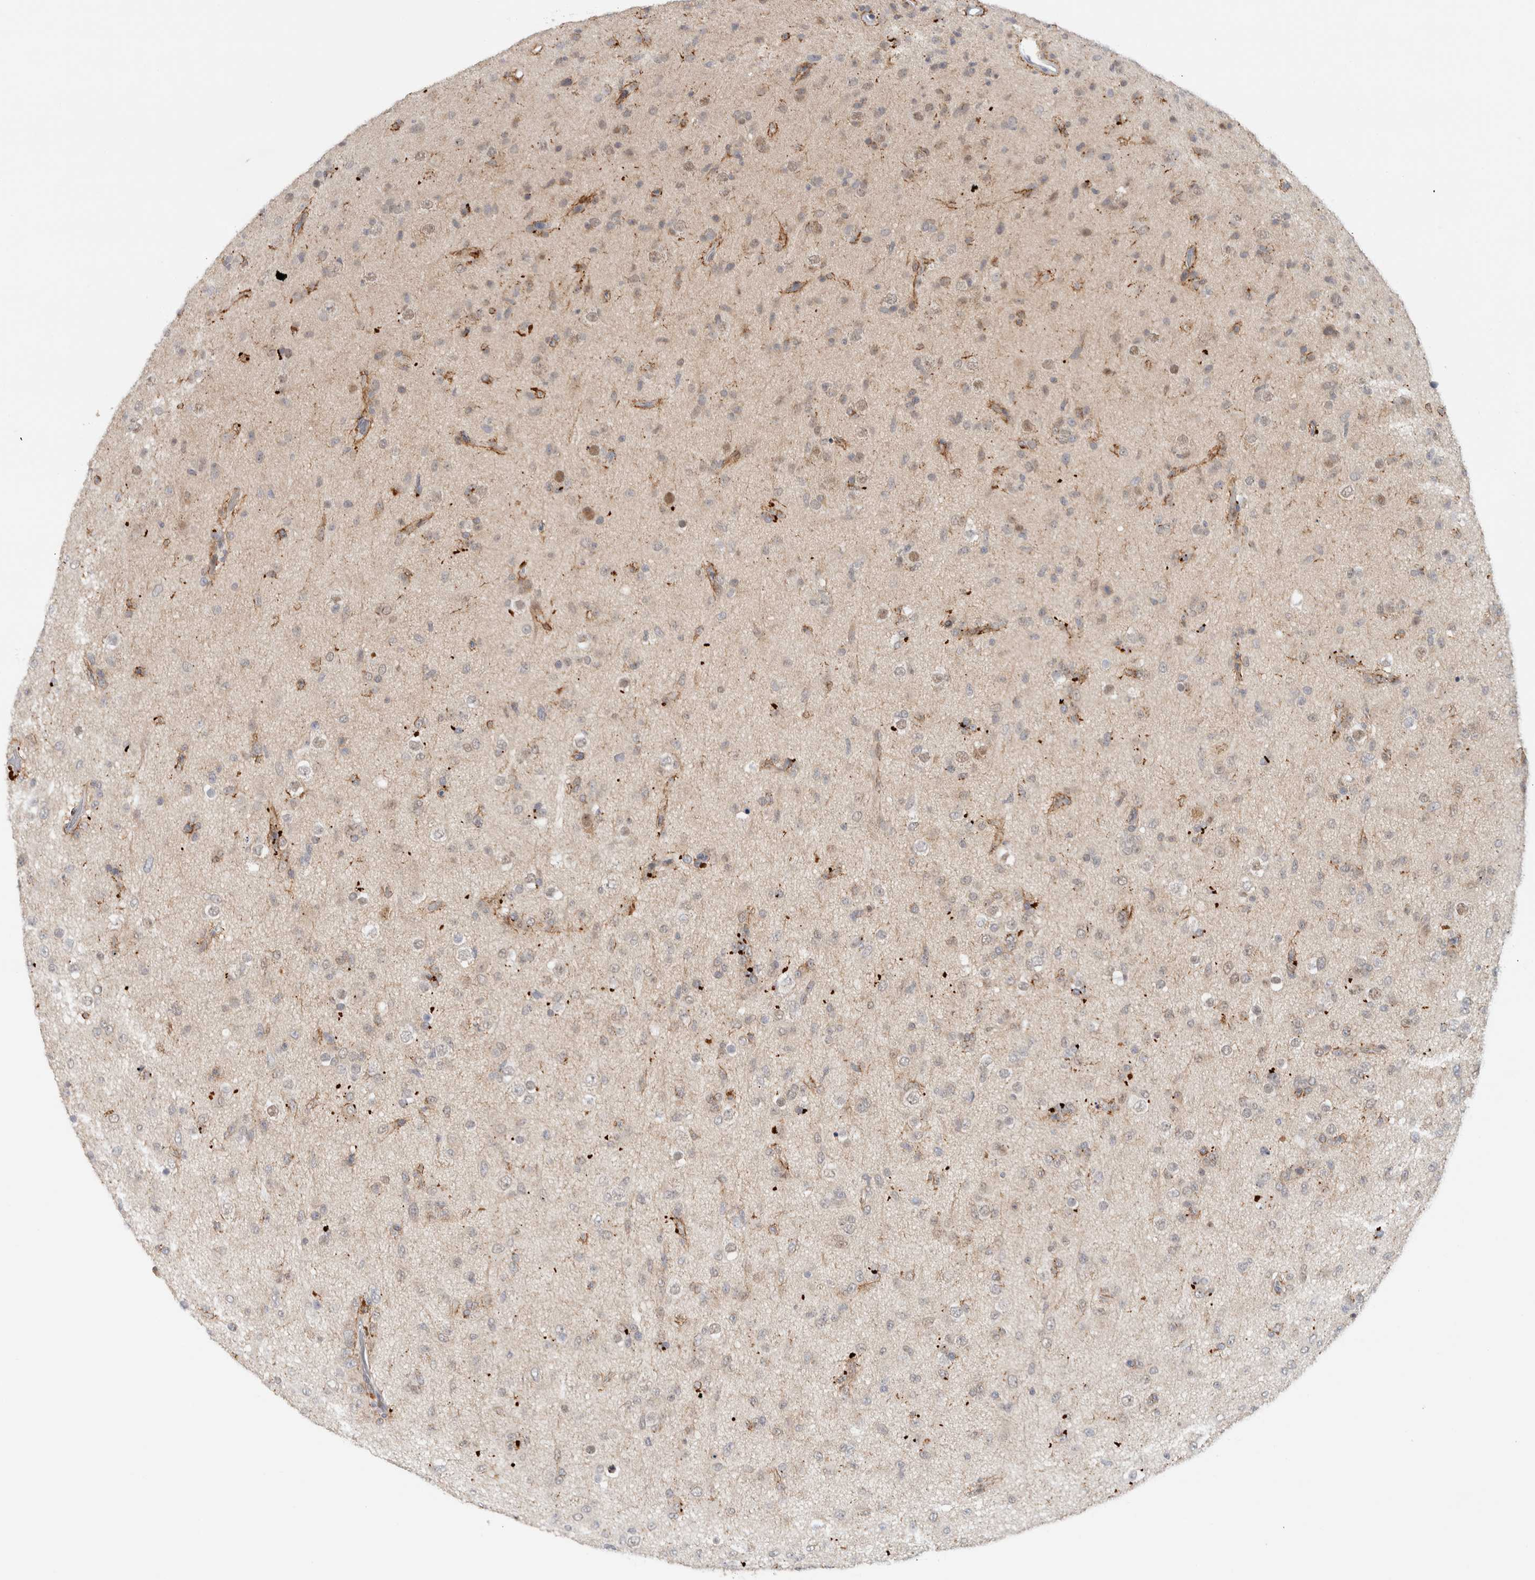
{"staining": {"intensity": "weak", "quantity": "<25%", "location": "cytoplasmic/membranous"}, "tissue": "glioma", "cell_type": "Tumor cells", "image_type": "cancer", "snomed": [{"axis": "morphology", "description": "Glioma, malignant, Low grade"}, {"axis": "topography", "description": "Brain"}], "caption": "Tumor cells are negative for brown protein staining in low-grade glioma (malignant).", "gene": "NCR3LG1", "patient": {"sex": "male", "age": 65}}